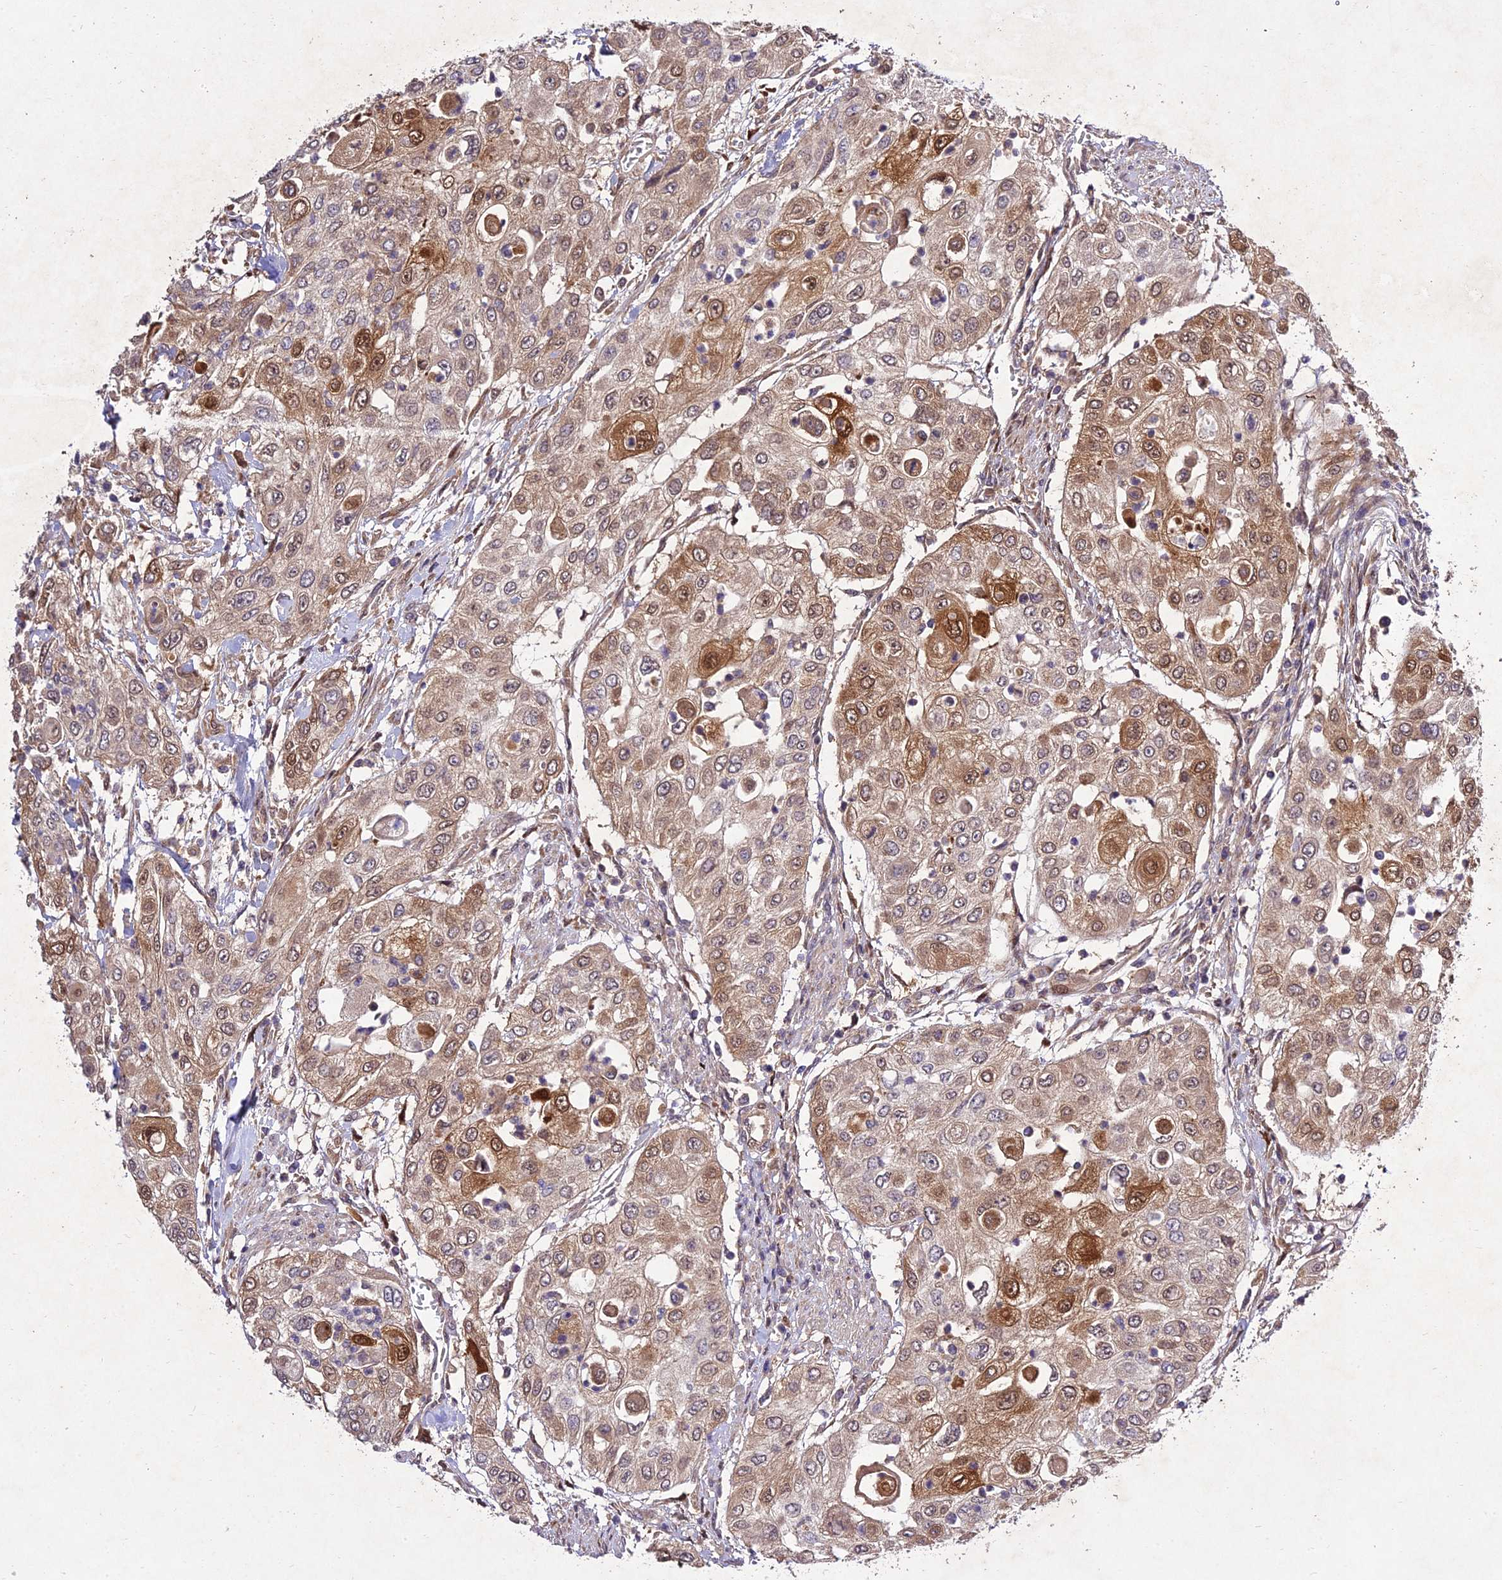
{"staining": {"intensity": "moderate", "quantity": "25%-75%", "location": "cytoplasmic/membranous,nuclear"}, "tissue": "urothelial cancer", "cell_type": "Tumor cells", "image_type": "cancer", "snomed": [{"axis": "morphology", "description": "Urothelial carcinoma, High grade"}, {"axis": "topography", "description": "Urinary bladder"}], "caption": "Urothelial cancer was stained to show a protein in brown. There is medium levels of moderate cytoplasmic/membranous and nuclear staining in approximately 25%-75% of tumor cells.", "gene": "MKKS", "patient": {"sex": "female", "age": 79}}